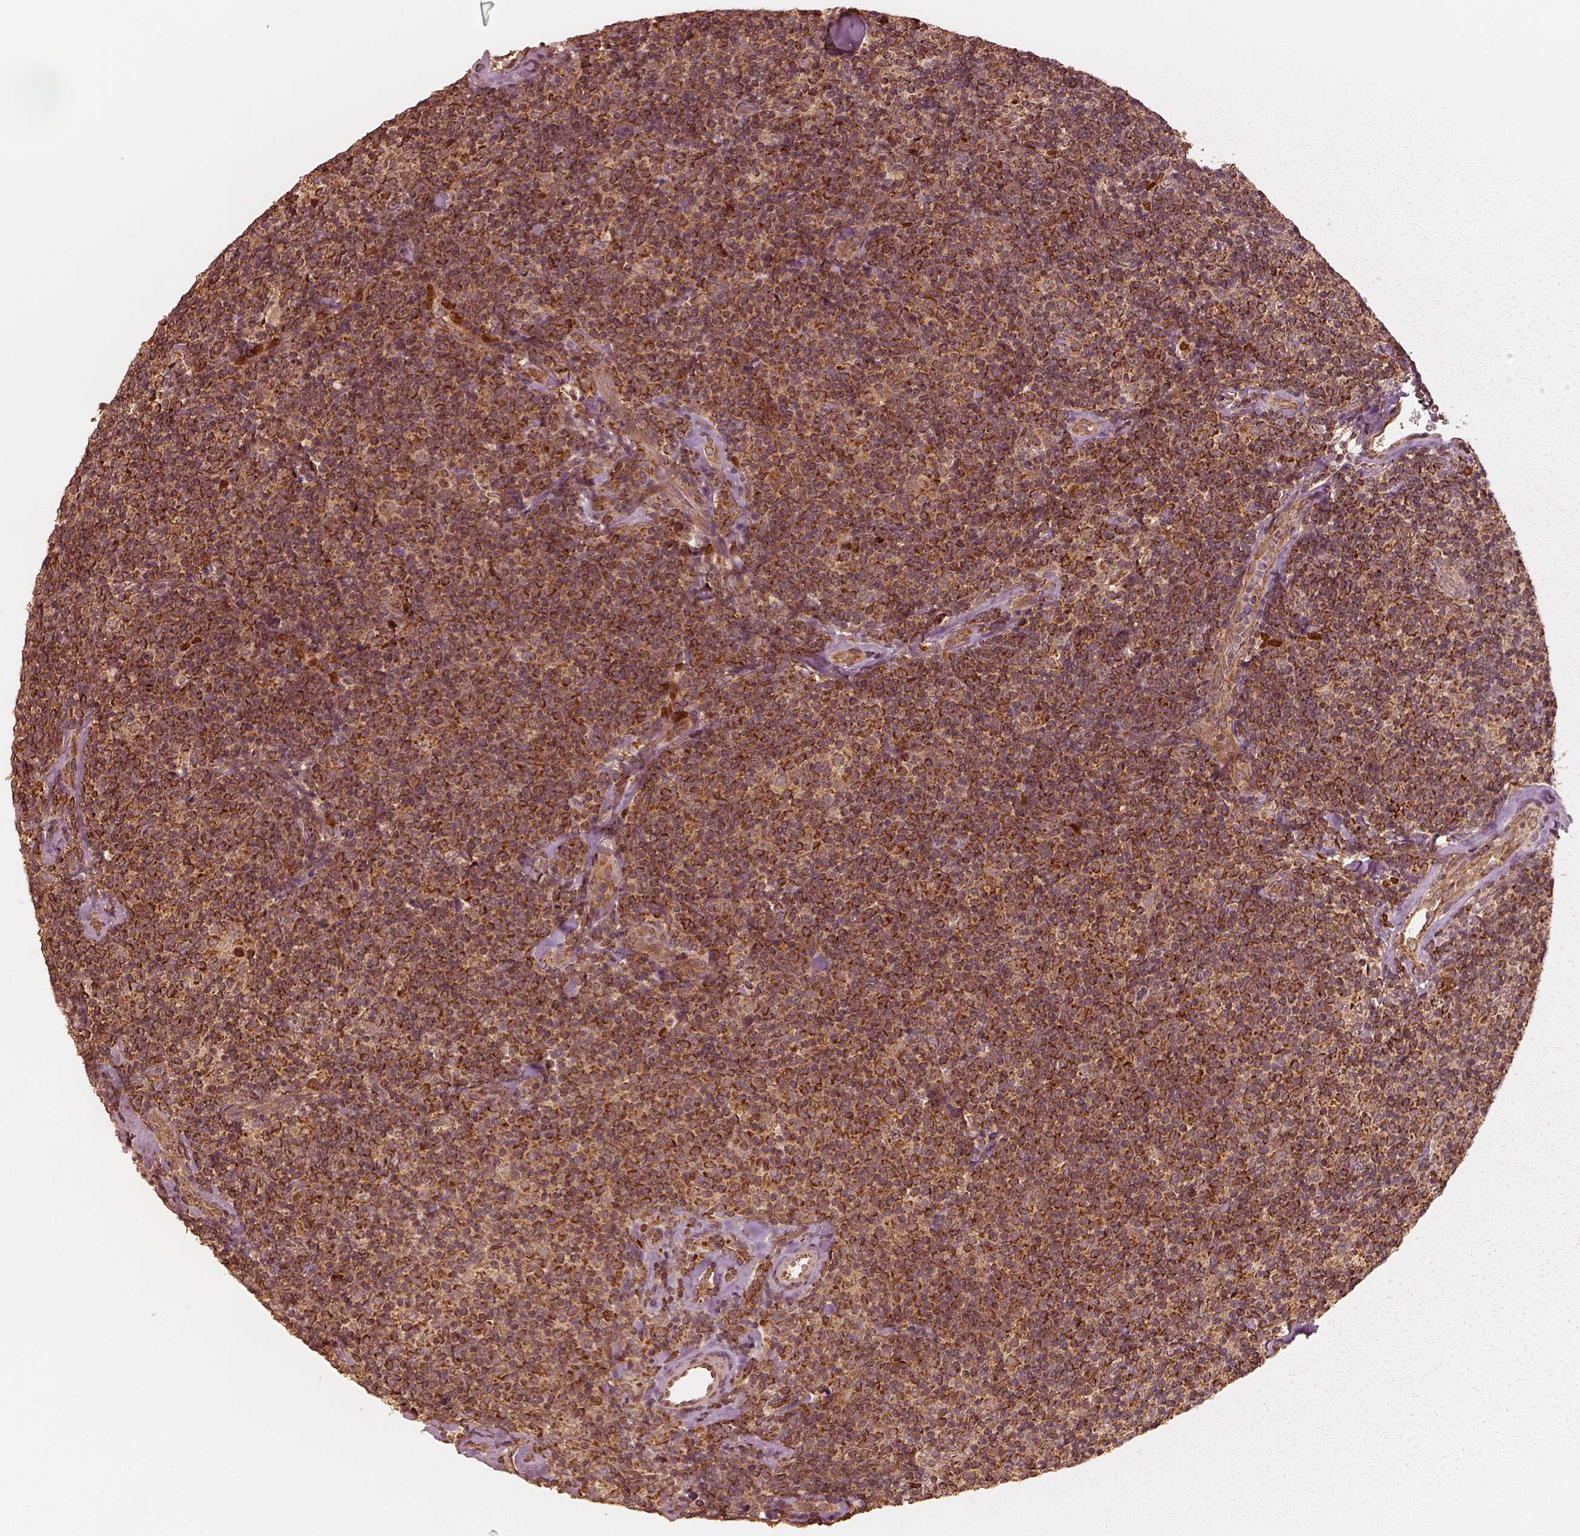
{"staining": {"intensity": "strong", "quantity": ">75%", "location": "cytoplasmic/membranous"}, "tissue": "lymphoma", "cell_type": "Tumor cells", "image_type": "cancer", "snomed": [{"axis": "morphology", "description": "Malignant lymphoma, non-Hodgkin's type, Low grade"}, {"axis": "topography", "description": "Lymph node"}], "caption": "A brown stain shows strong cytoplasmic/membranous positivity of a protein in human malignant lymphoma, non-Hodgkin's type (low-grade) tumor cells.", "gene": "DNAJC25", "patient": {"sex": "female", "age": 56}}